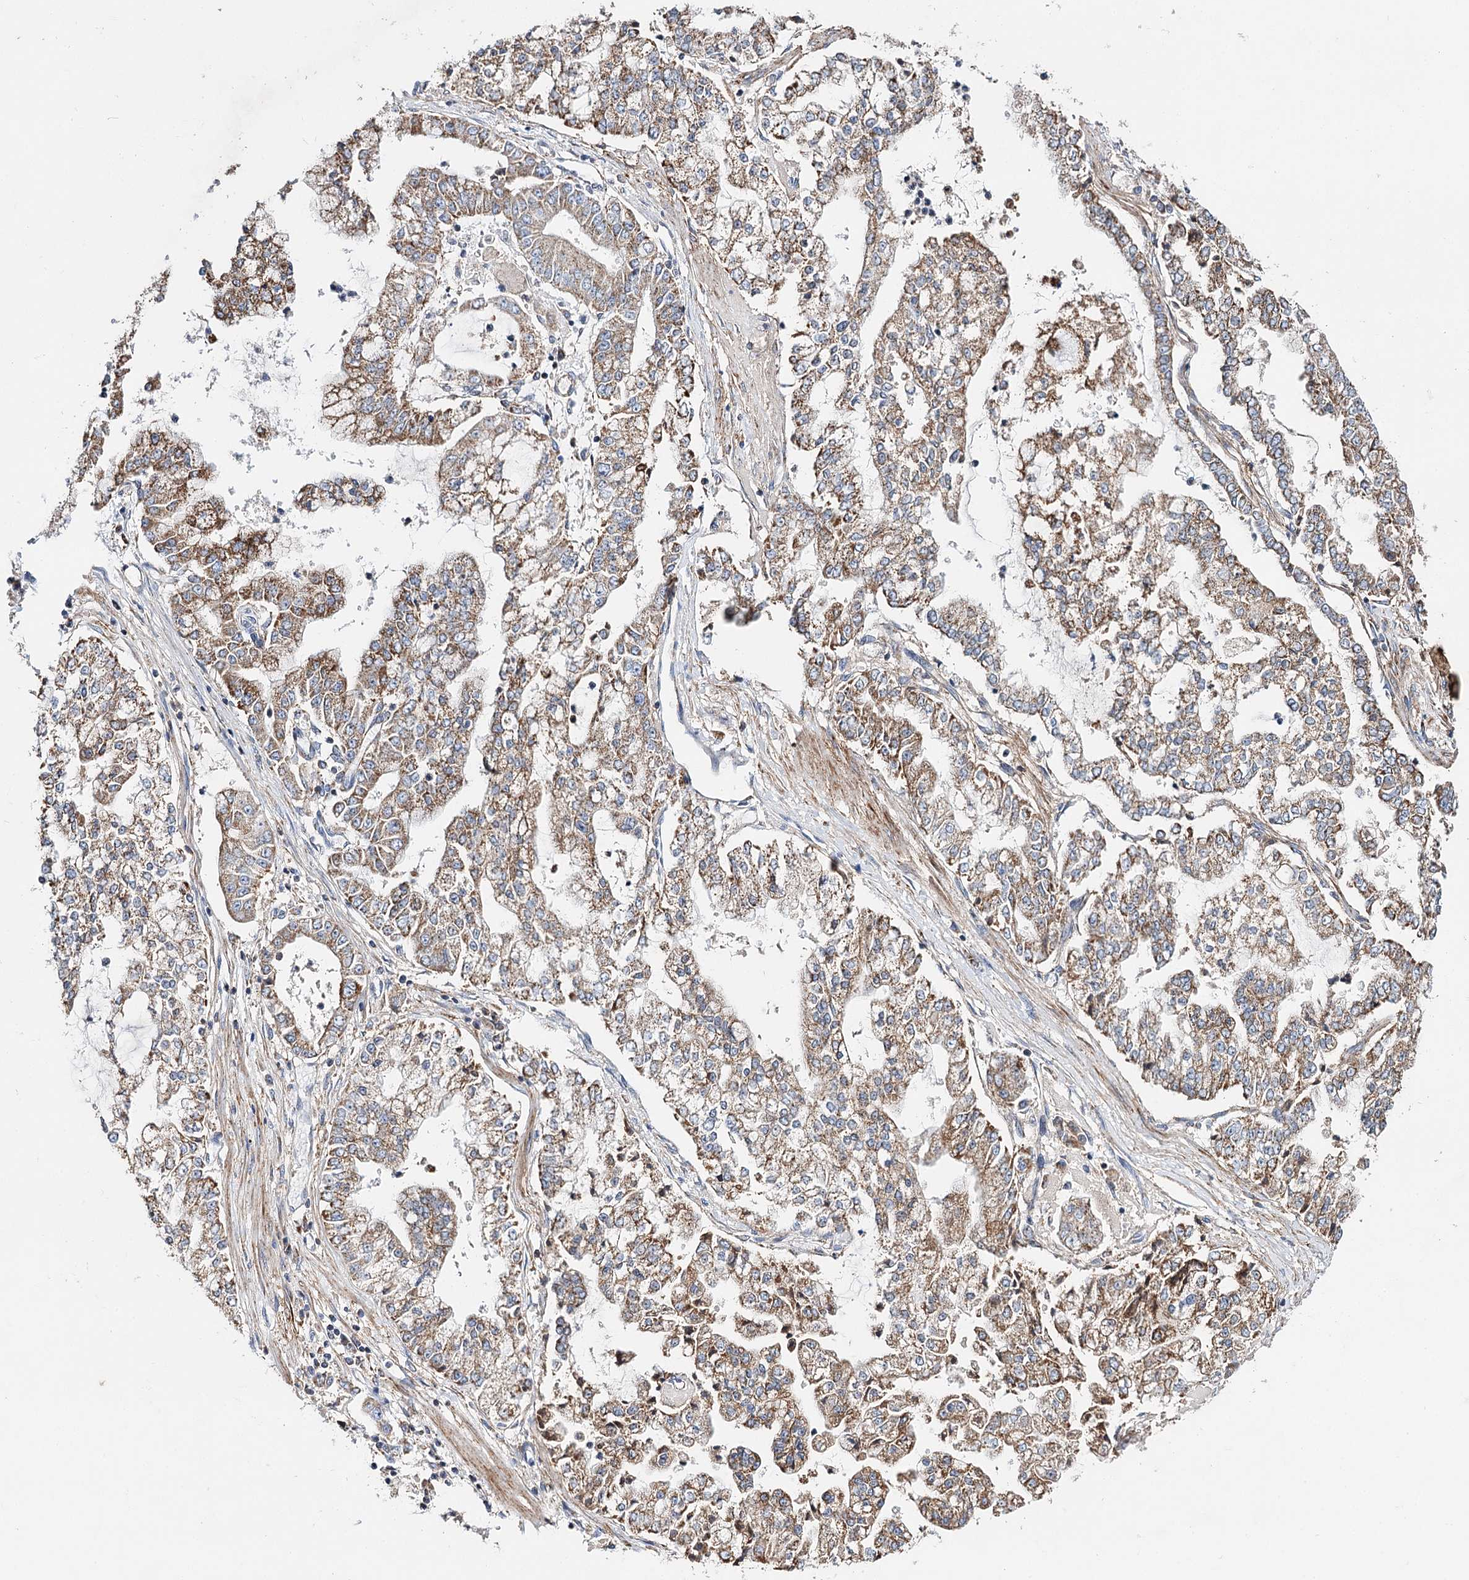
{"staining": {"intensity": "moderate", "quantity": ">75%", "location": "cytoplasmic/membranous"}, "tissue": "stomach cancer", "cell_type": "Tumor cells", "image_type": "cancer", "snomed": [{"axis": "morphology", "description": "Adenocarcinoma, NOS"}, {"axis": "topography", "description": "Stomach"}], "caption": "Protein expression analysis of adenocarcinoma (stomach) reveals moderate cytoplasmic/membranous expression in about >75% of tumor cells.", "gene": "CFAP46", "patient": {"sex": "male", "age": 76}}